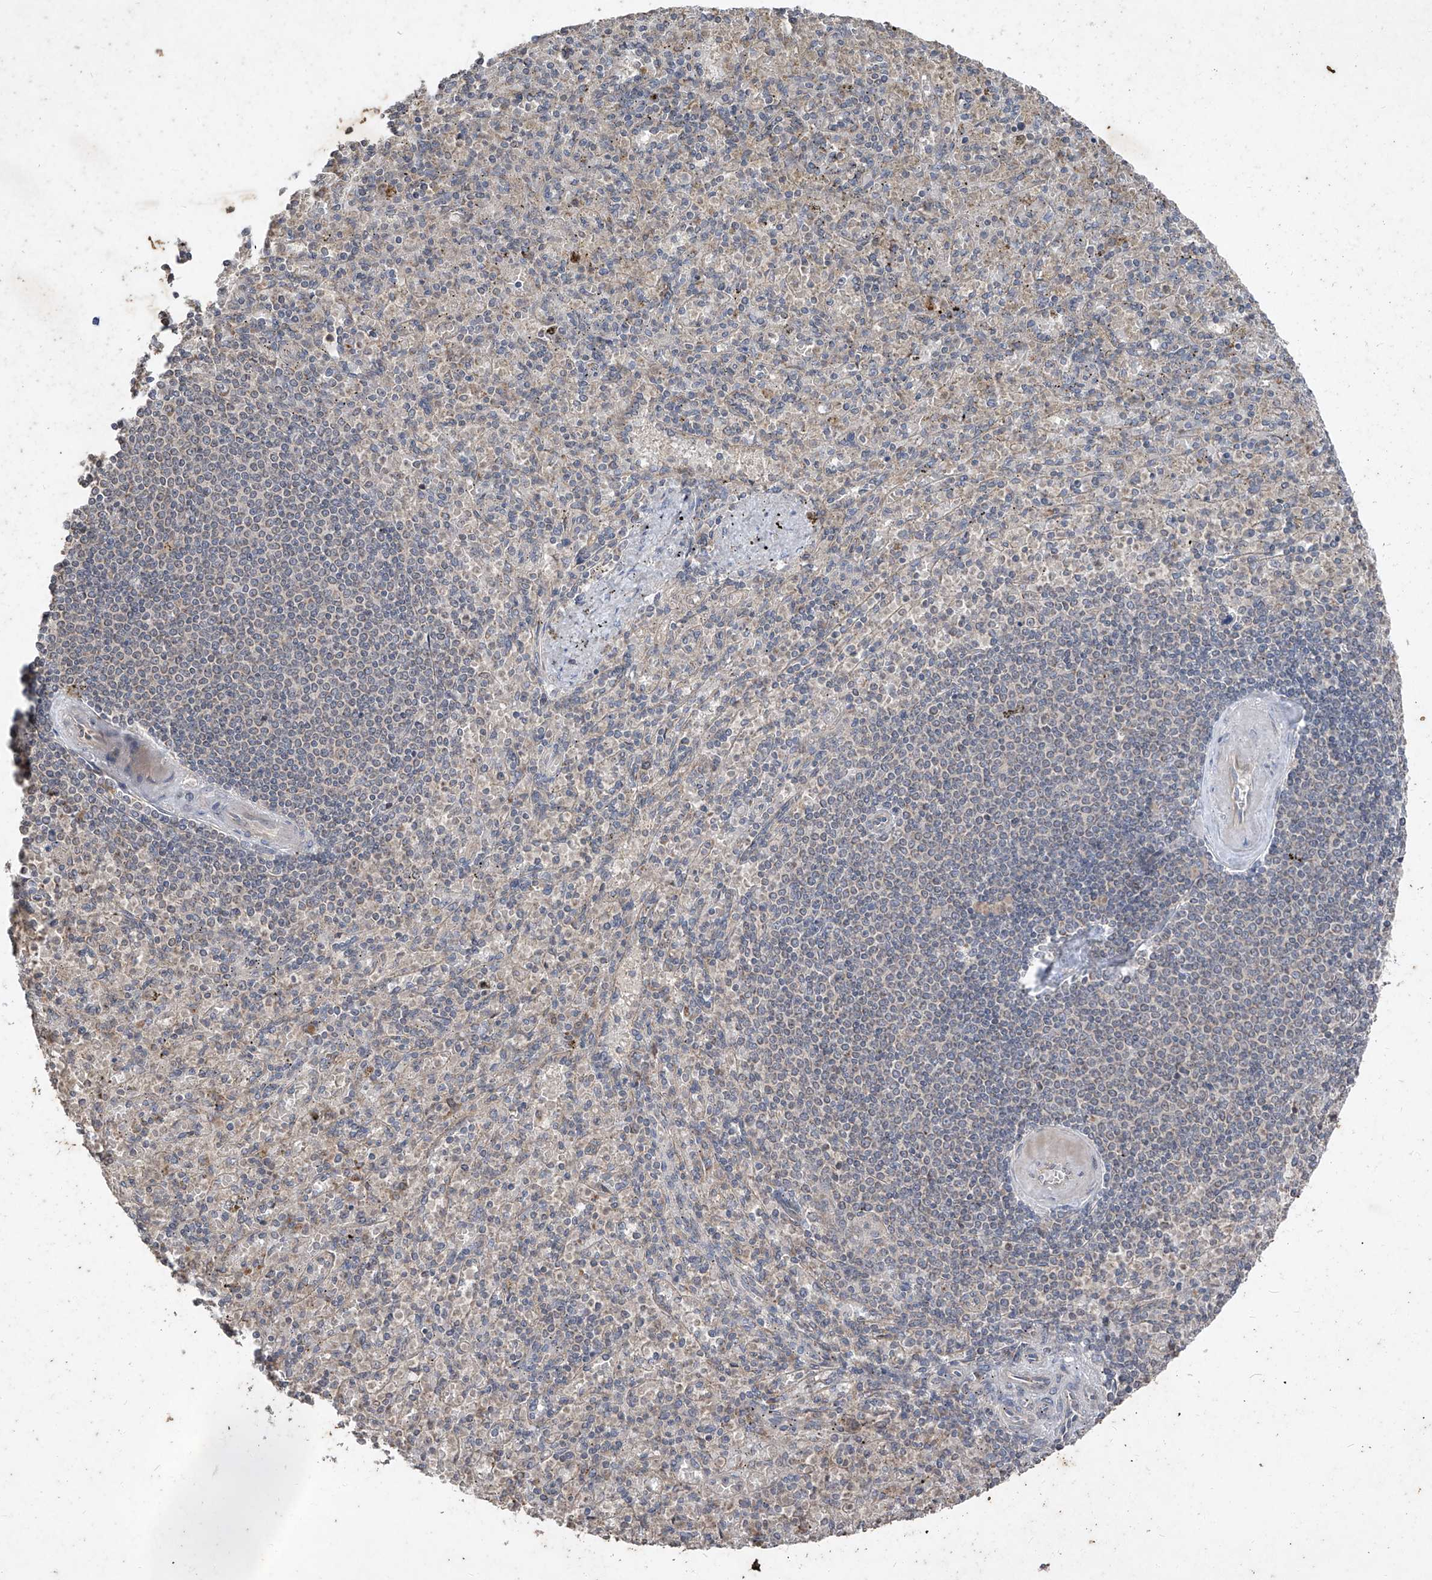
{"staining": {"intensity": "negative", "quantity": "none", "location": "none"}, "tissue": "spleen", "cell_type": "Cells in red pulp", "image_type": "normal", "snomed": [{"axis": "morphology", "description": "Normal tissue, NOS"}, {"axis": "topography", "description": "Spleen"}], "caption": "High power microscopy image of an immunohistochemistry micrograph of benign spleen, revealing no significant positivity in cells in red pulp. Brightfield microscopy of IHC stained with DAB (brown) and hematoxylin (blue), captured at high magnification.", "gene": "ABCD3", "patient": {"sex": "female", "age": 74}}